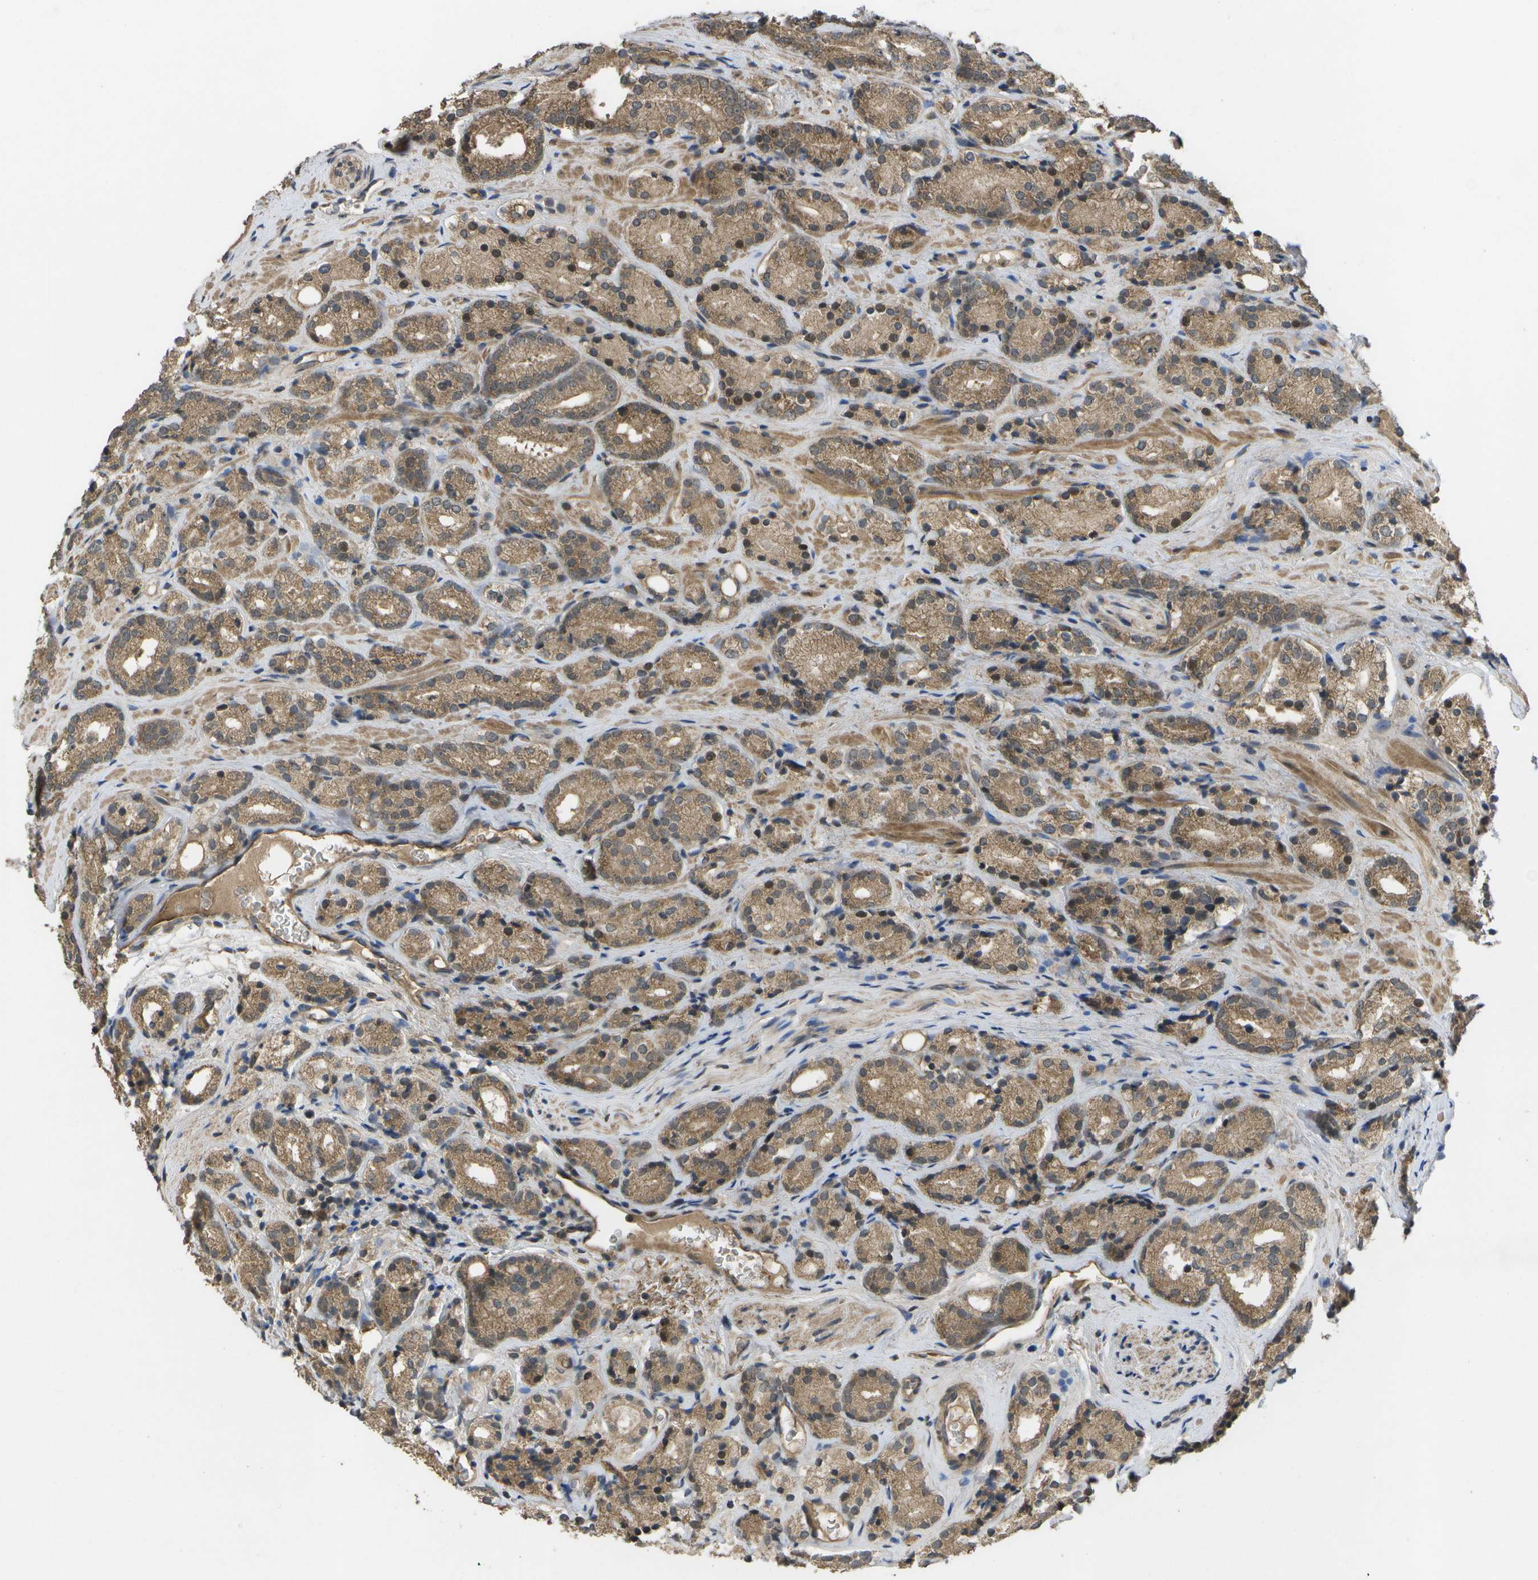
{"staining": {"intensity": "moderate", "quantity": ">75%", "location": "cytoplasmic/membranous"}, "tissue": "prostate cancer", "cell_type": "Tumor cells", "image_type": "cancer", "snomed": [{"axis": "morphology", "description": "Adenocarcinoma, High grade"}, {"axis": "topography", "description": "Prostate"}], "caption": "This image displays immunohistochemistry (IHC) staining of human prostate adenocarcinoma (high-grade), with medium moderate cytoplasmic/membranous positivity in approximately >75% of tumor cells.", "gene": "ALAS1", "patient": {"sex": "male", "age": 71}}